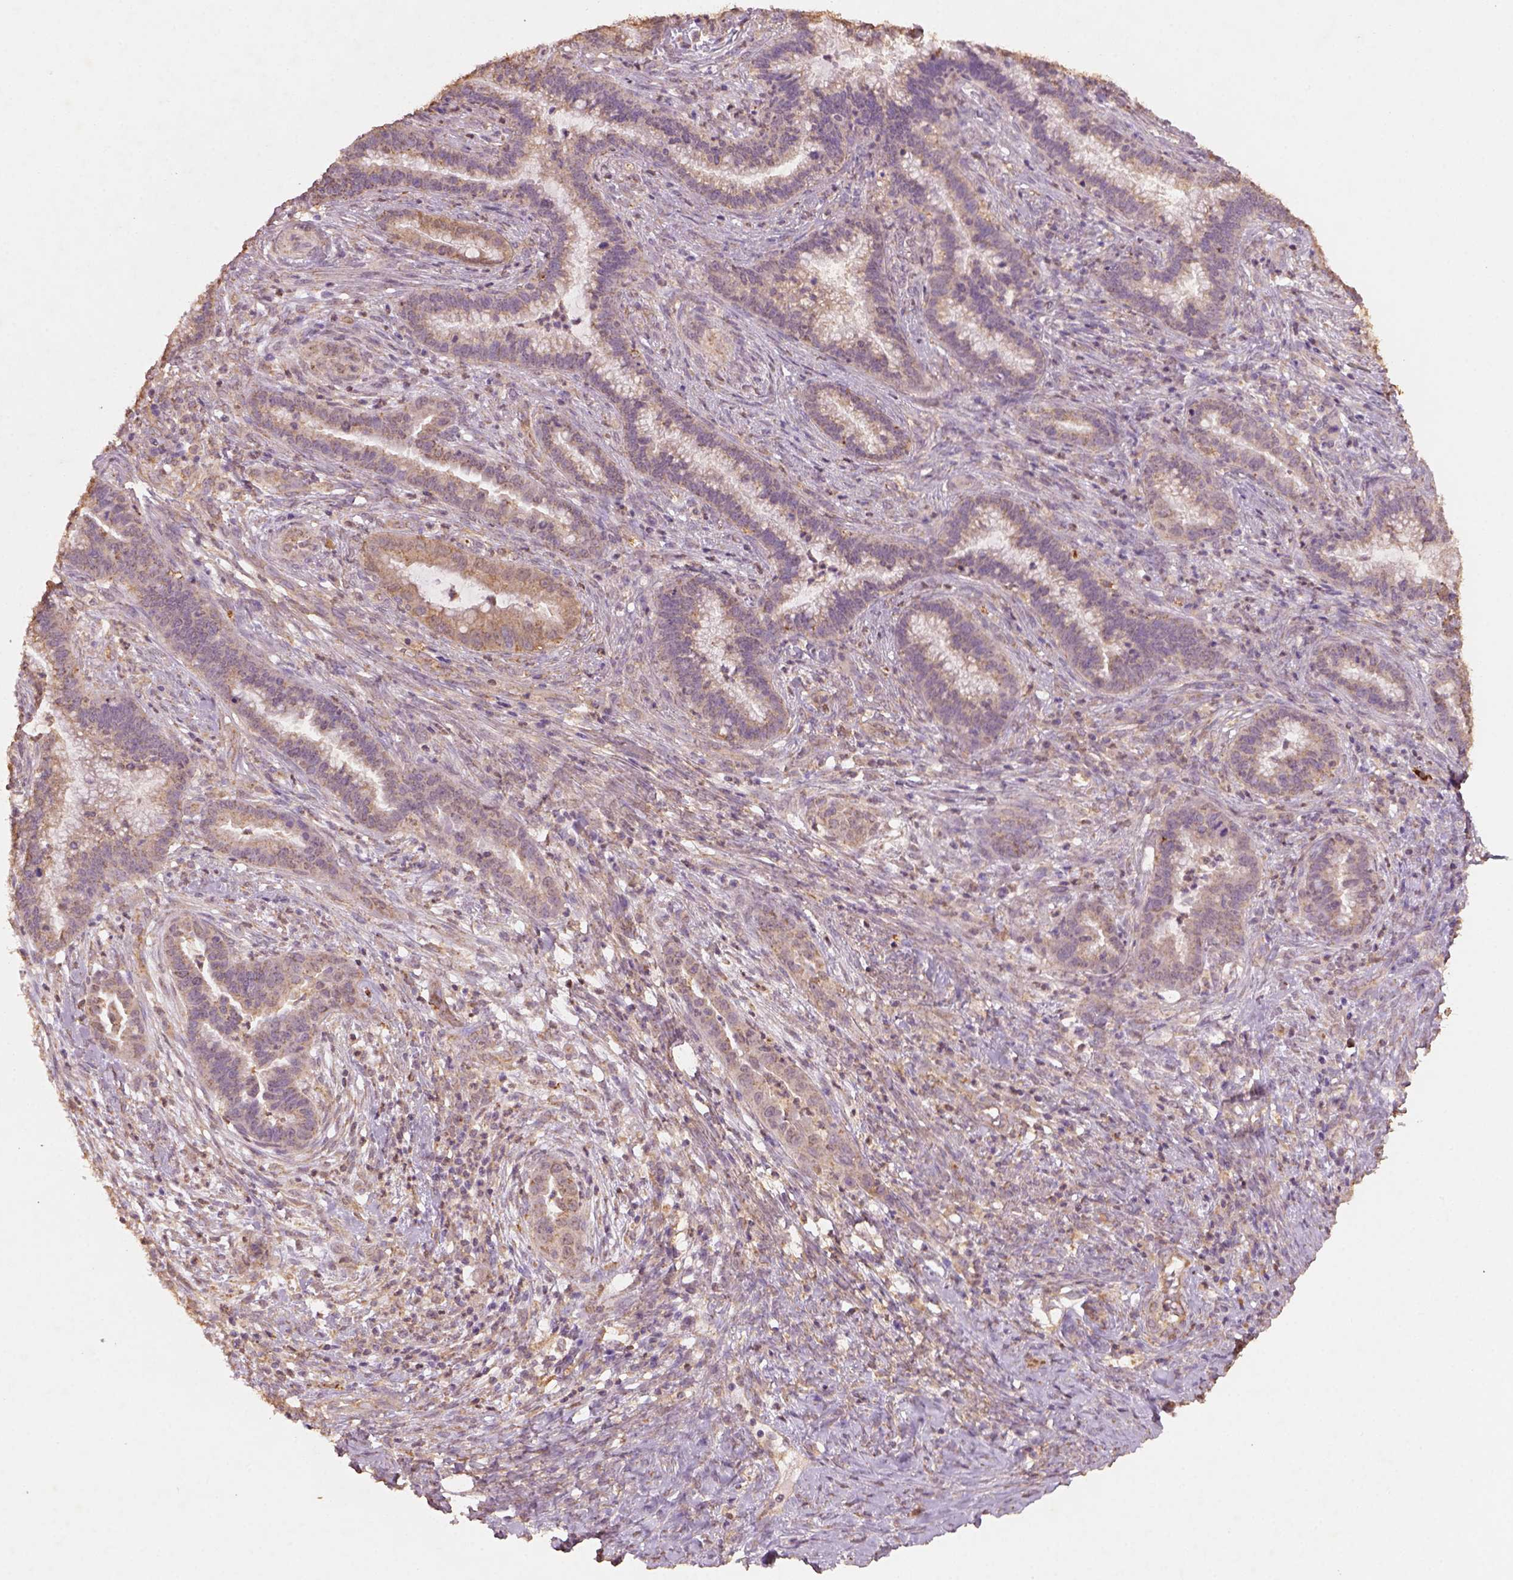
{"staining": {"intensity": "moderate", "quantity": ">75%", "location": "cytoplasmic/membranous"}, "tissue": "cervical cancer", "cell_type": "Tumor cells", "image_type": "cancer", "snomed": [{"axis": "morphology", "description": "Adenocarcinoma, NOS"}, {"axis": "topography", "description": "Cervix"}], "caption": "About >75% of tumor cells in cervical cancer (adenocarcinoma) reveal moderate cytoplasmic/membranous protein positivity as visualized by brown immunohistochemical staining.", "gene": "AP2B1", "patient": {"sex": "female", "age": 45}}